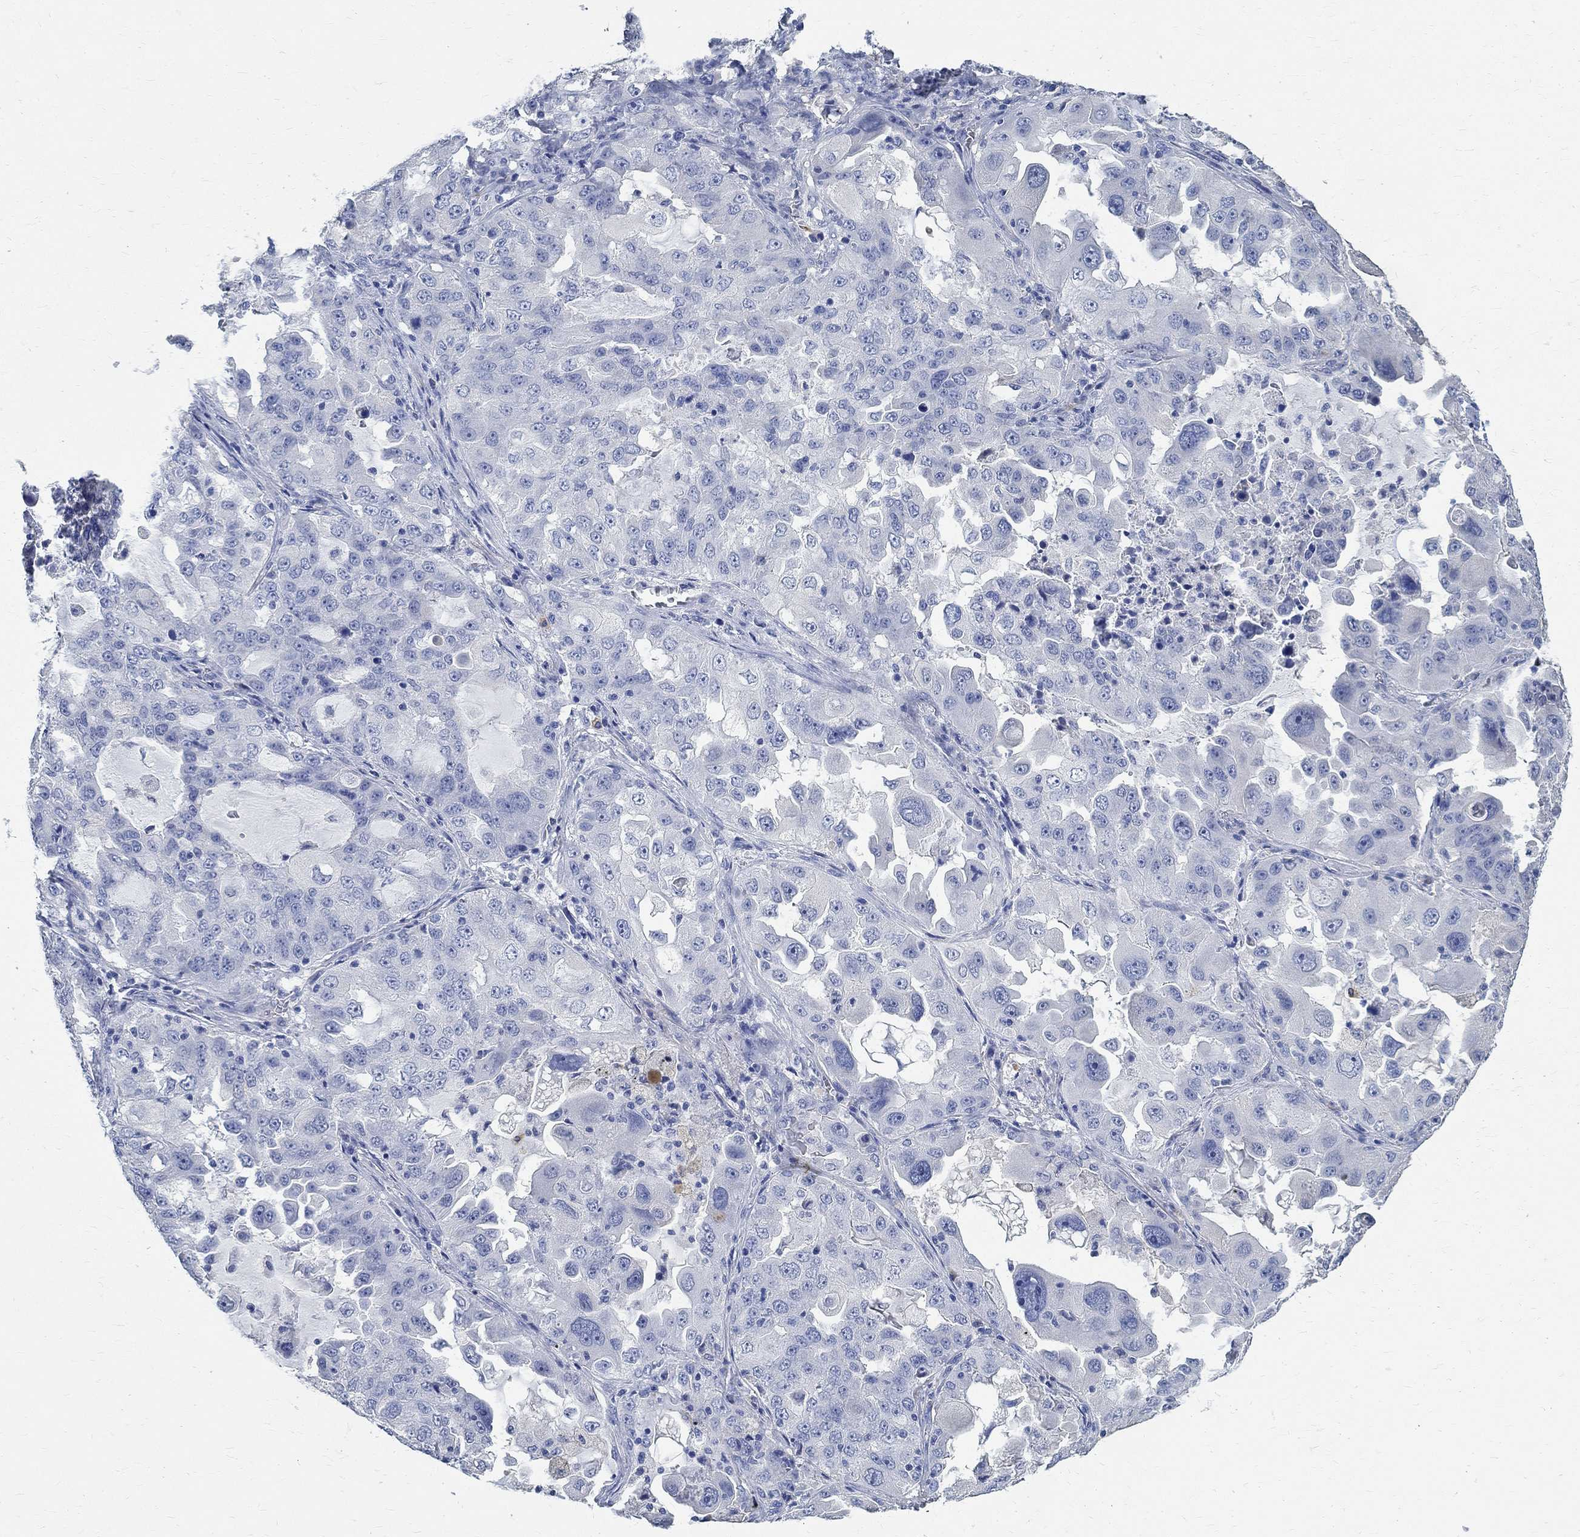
{"staining": {"intensity": "negative", "quantity": "none", "location": "none"}, "tissue": "lung cancer", "cell_type": "Tumor cells", "image_type": "cancer", "snomed": [{"axis": "morphology", "description": "Adenocarcinoma, NOS"}, {"axis": "topography", "description": "Lung"}], "caption": "This is a histopathology image of IHC staining of lung cancer (adenocarcinoma), which shows no staining in tumor cells.", "gene": "PRX", "patient": {"sex": "female", "age": 61}}